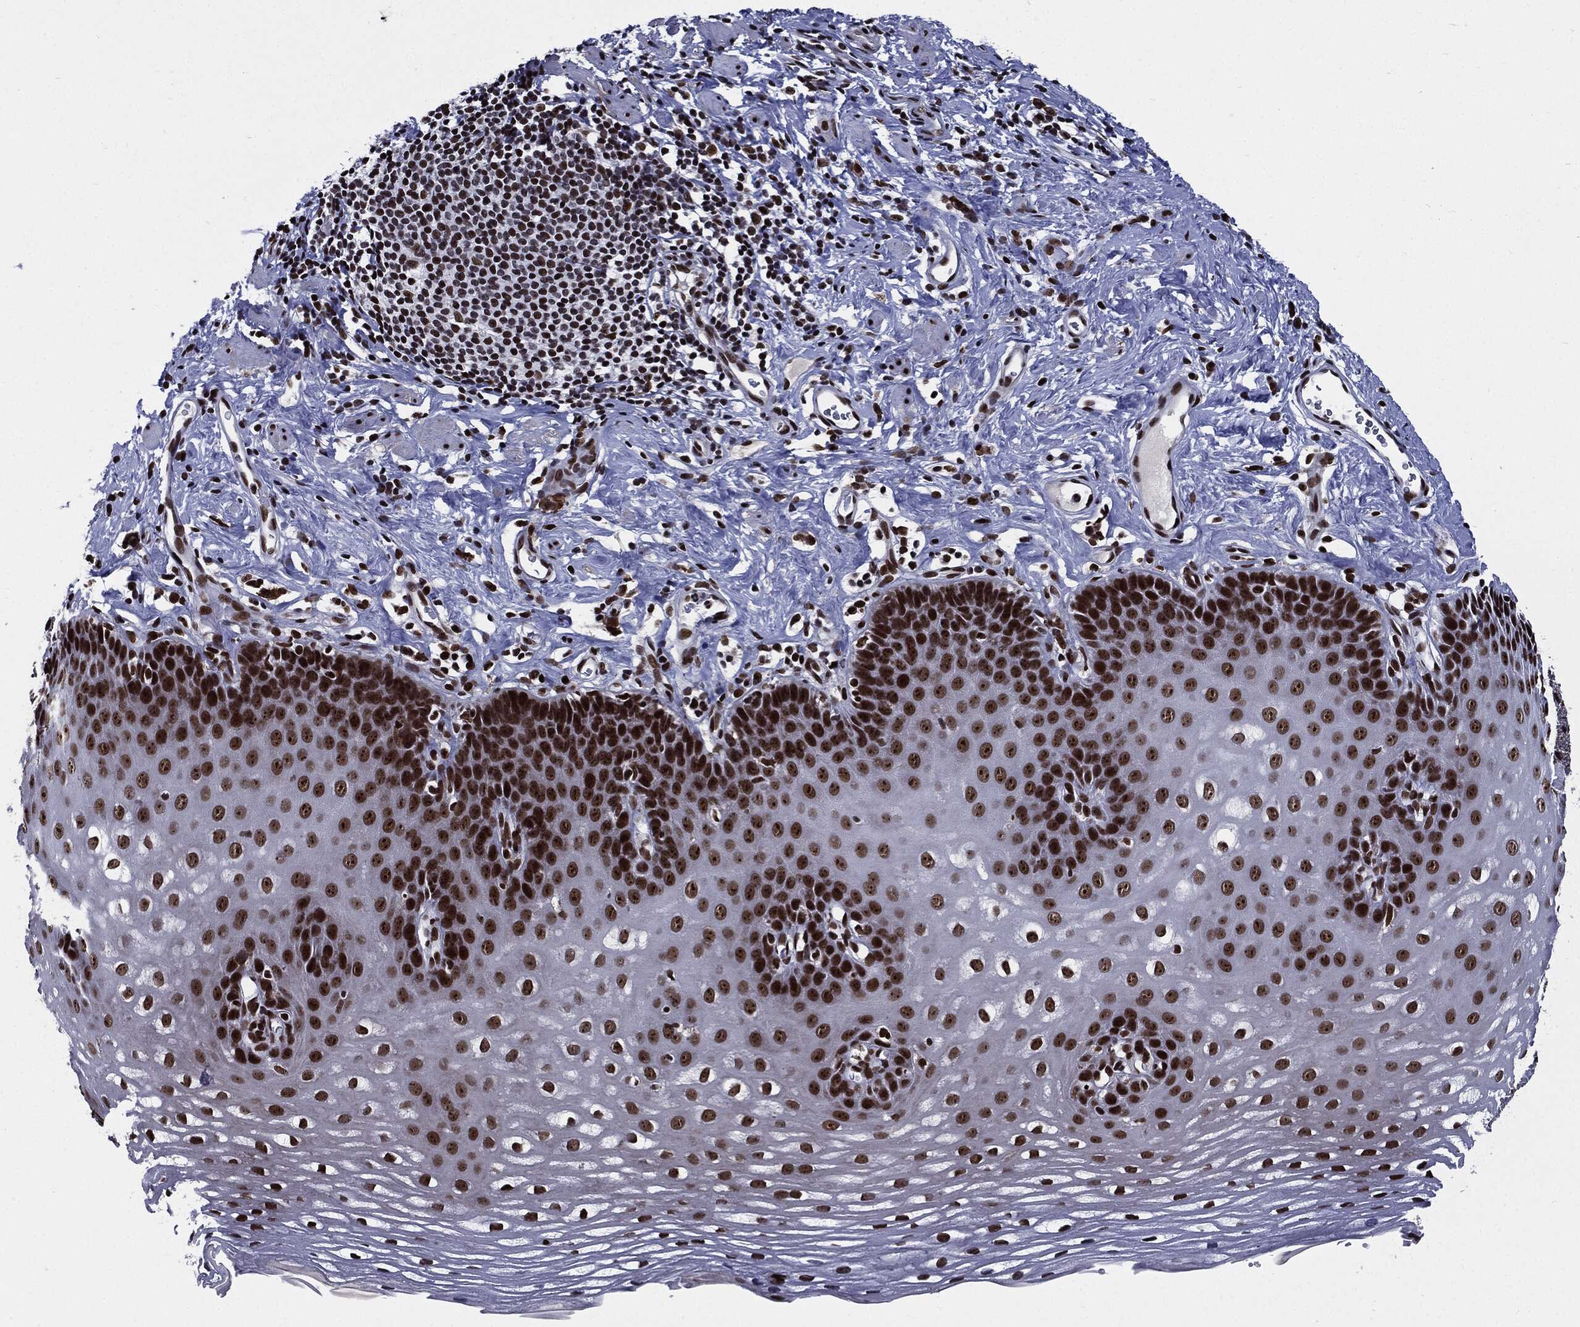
{"staining": {"intensity": "strong", "quantity": ">75%", "location": "nuclear"}, "tissue": "esophagus", "cell_type": "Squamous epithelial cells", "image_type": "normal", "snomed": [{"axis": "morphology", "description": "Normal tissue, NOS"}, {"axis": "topography", "description": "Esophagus"}], "caption": "IHC (DAB) staining of benign esophagus displays strong nuclear protein expression in about >75% of squamous epithelial cells.", "gene": "ZFP91", "patient": {"sex": "male", "age": 64}}